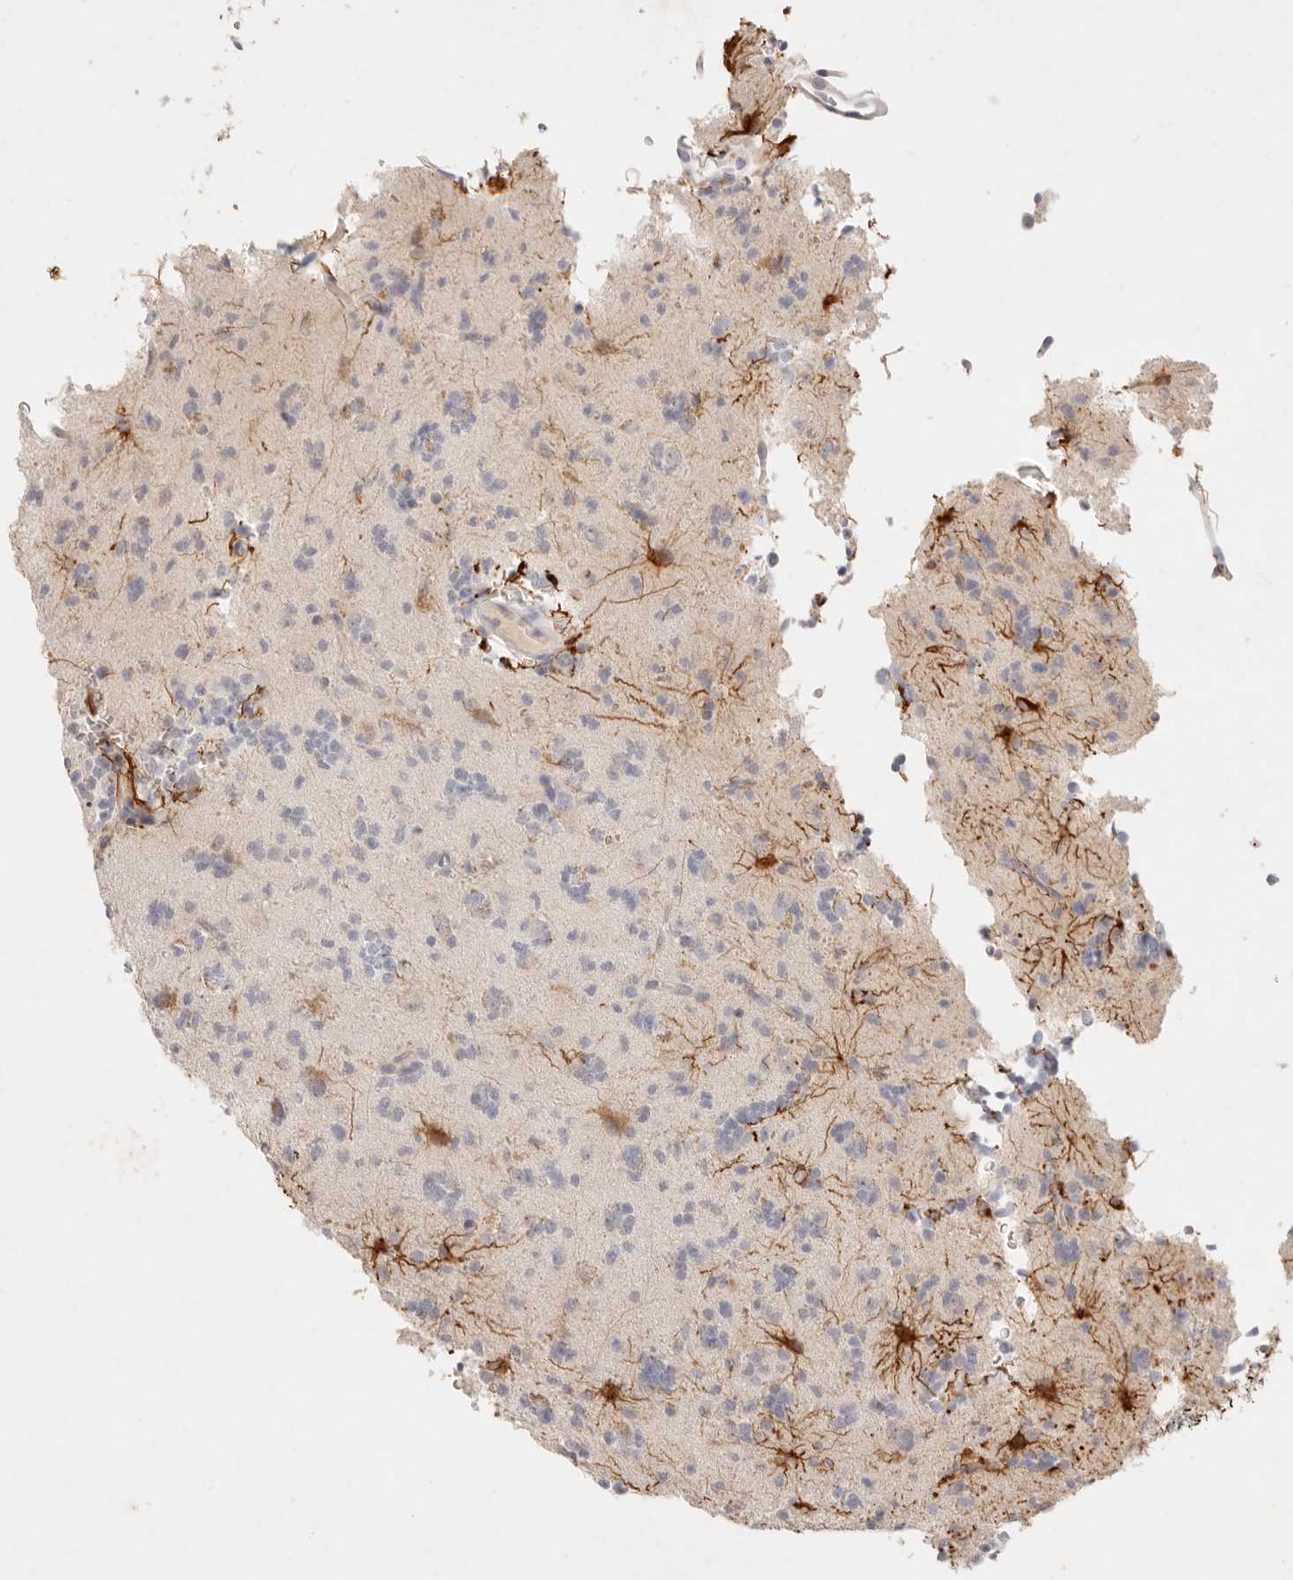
{"staining": {"intensity": "negative", "quantity": "none", "location": "none"}, "tissue": "glioma", "cell_type": "Tumor cells", "image_type": "cancer", "snomed": [{"axis": "morphology", "description": "Glioma, malignant, High grade"}, {"axis": "topography", "description": "Brain"}], "caption": "Micrograph shows no protein positivity in tumor cells of glioma tissue.", "gene": "GPR84", "patient": {"sex": "female", "age": 62}}